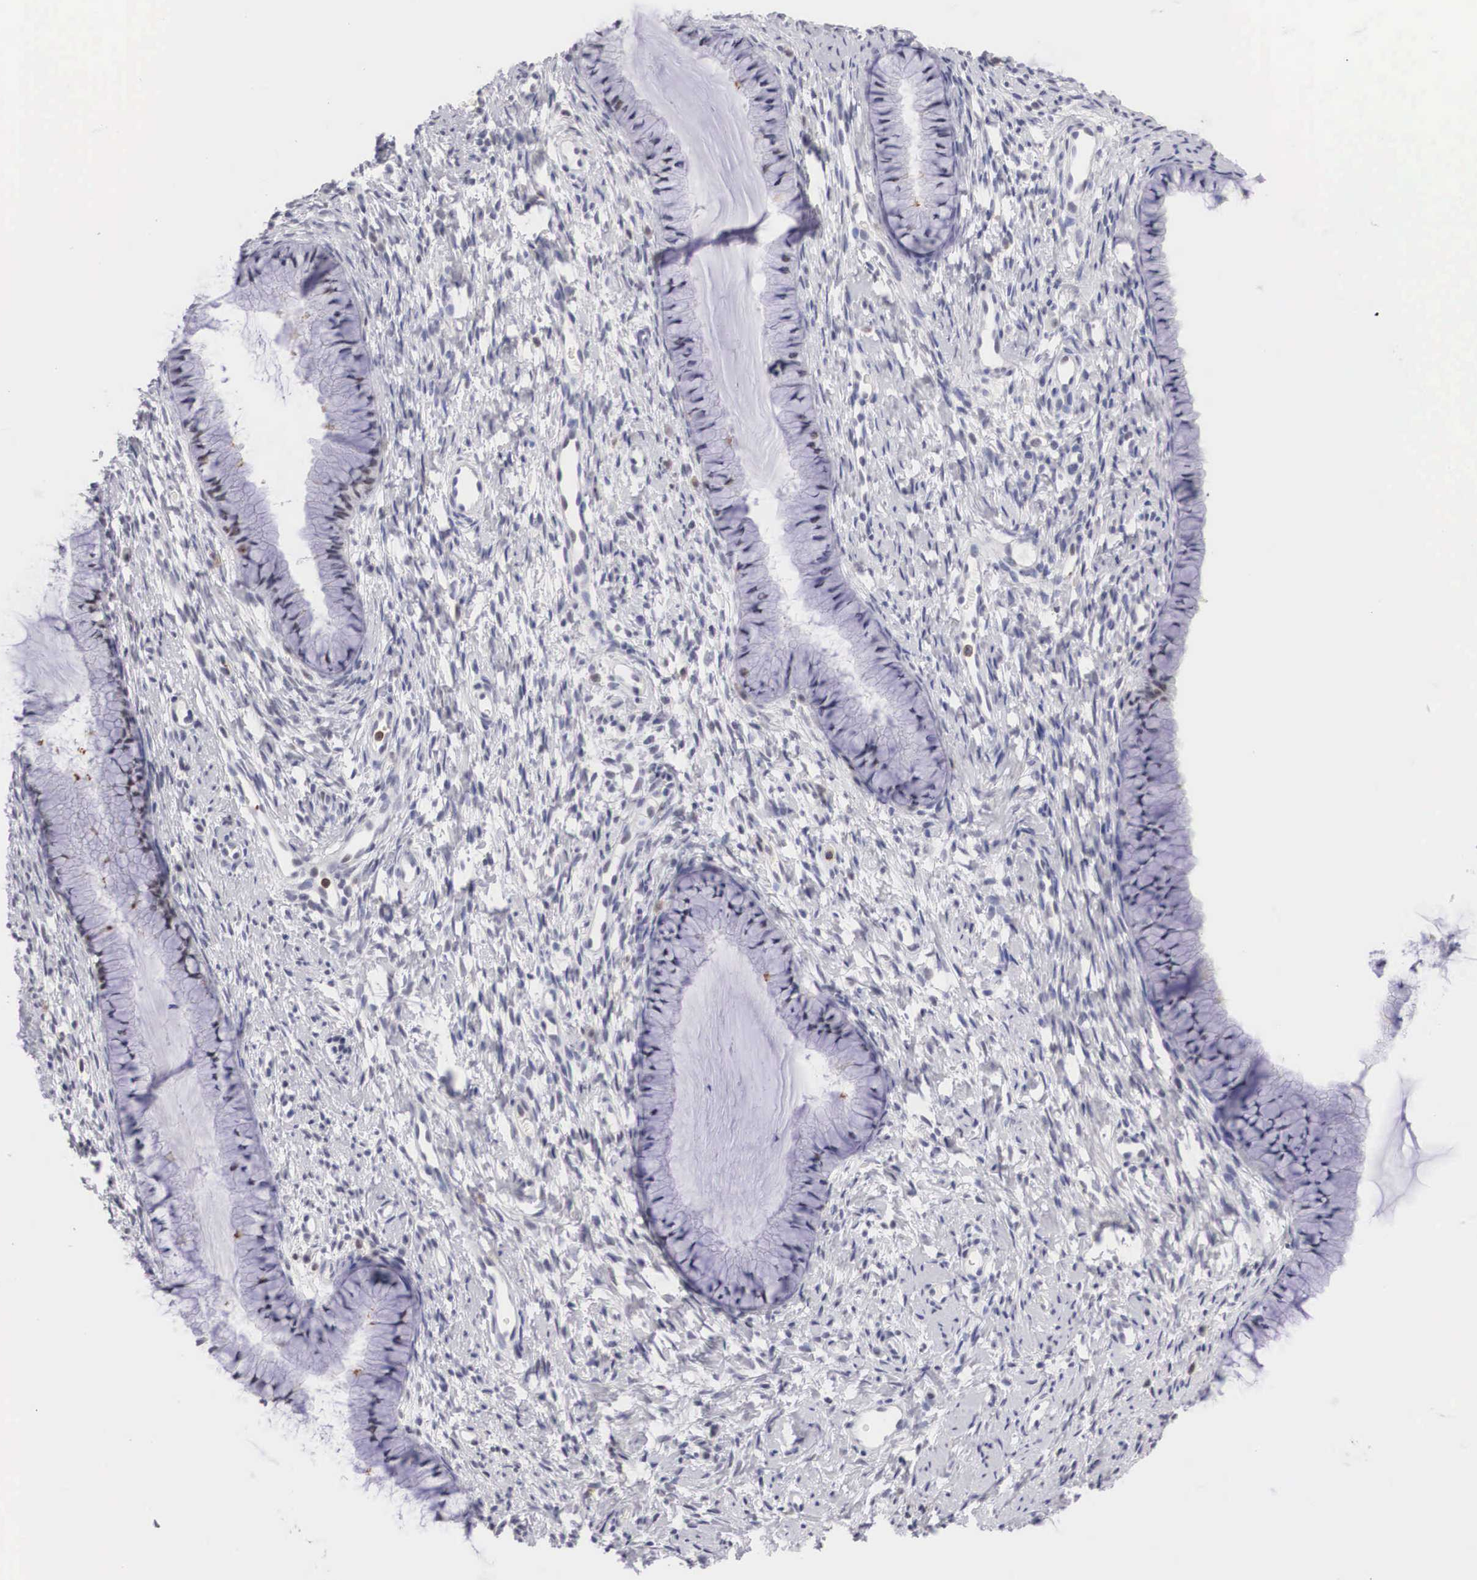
{"staining": {"intensity": "negative", "quantity": "none", "location": "none"}, "tissue": "cervix", "cell_type": "Glandular cells", "image_type": "normal", "snomed": [{"axis": "morphology", "description": "Normal tissue, NOS"}, {"axis": "topography", "description": "Cervix"}], "caption": "Immunohistochemistry (IHC) image of normal cervix: human cervix stained with DAB shows no significant protein staining in glandular cells. (DAB IHC visualized using brightfield microscopy, high magnification).", "gene": "FAM47A", "patient": {"sex": "female", "age": 82}}